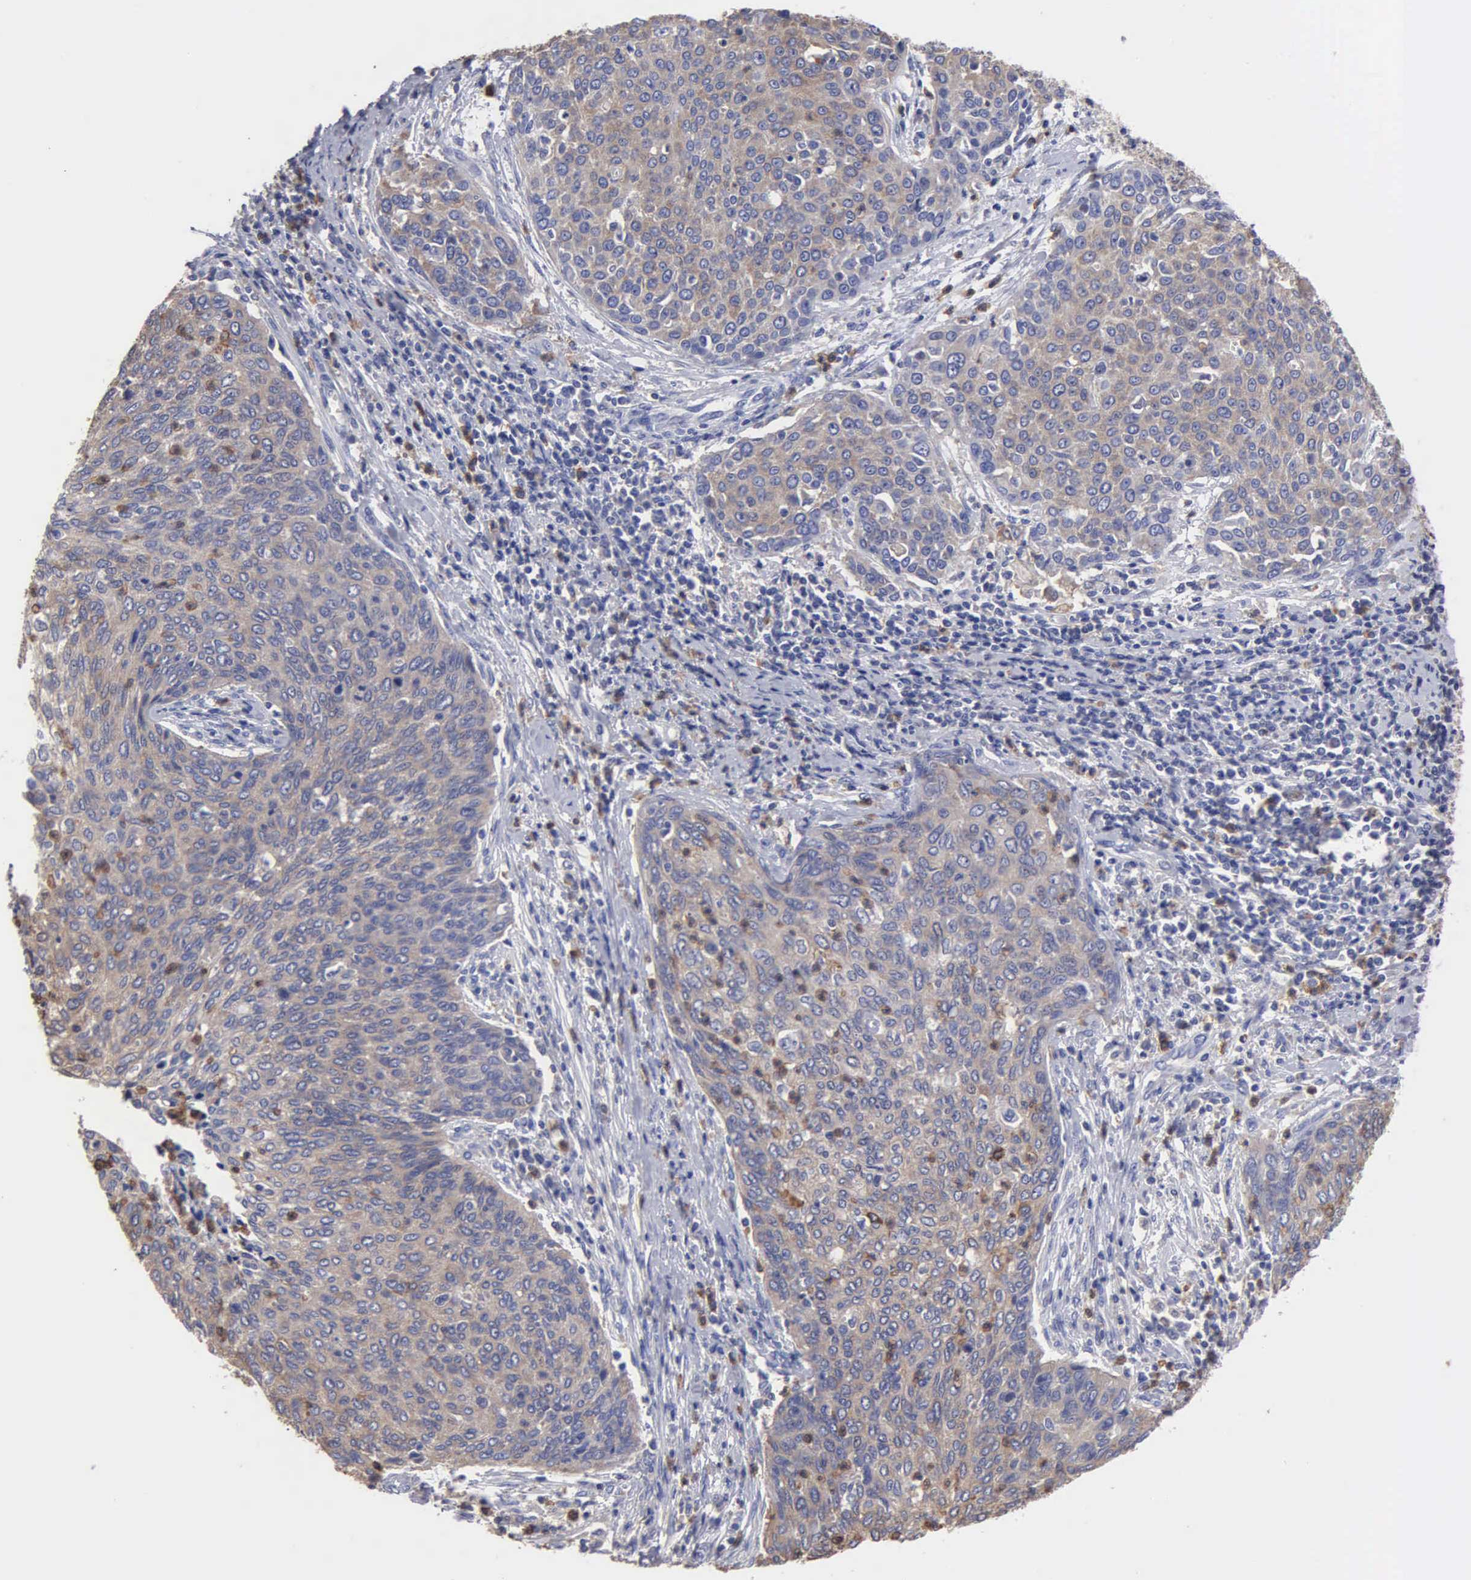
{"staining": {"intensity": "weak", "quantity": "25%-75%", "location": "cytoplasmic/membranous"}, "tissue": "cervical cancer", "cell_type": "Tumor cells", "image_type": "cancer", "snomed": [{"axis": "morphology", "description": "Squamous cell carcinoma, NOS"}, {"axis": "topography", "description": "Cervix"}], "caption": "Immunohistochemical staining of squamous cell carcinoma (cervical) displays weak cytoplasmic/membranous protein staining in about 25%-75% of tumor cells.", "gene": "G6PD", "patient": {"sex": "female", "age": 38}}